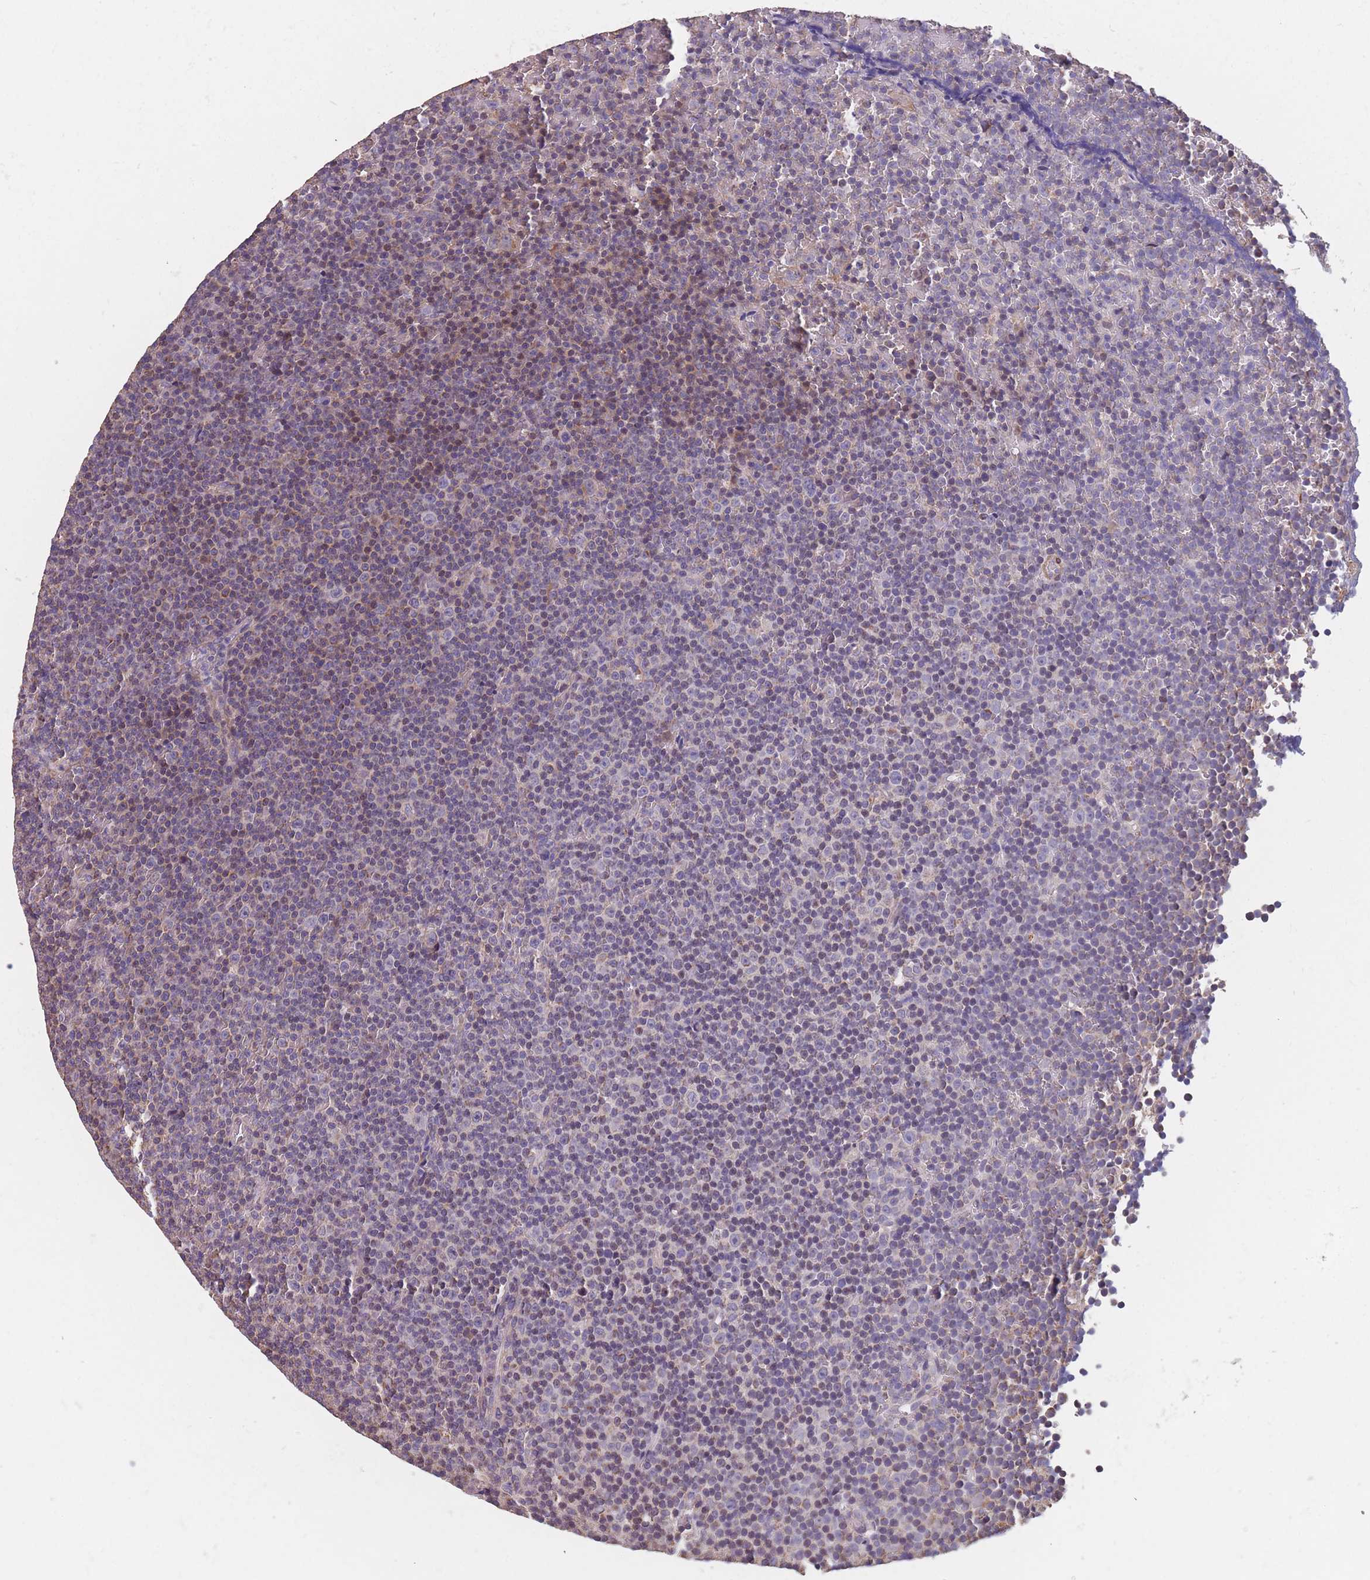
{"staining": {"intensity": "weak", "quantity": "25%-75%", "location": "cytoplasmic/membranous"}, "tissue": "lymphoma", "cell_type": "Tumor cells", "image_type": "cancer", "snomed": [{"axis": "morphology", "description": "Malignant lymphoma, non-Hodgkin's type, Low grade"}, {"axis": "topography", "description": "Lymph node"}], "caption": "Low-grade malignant lymphoma, non-Hodgkin's type stained with a brown dye reveals weak cytoplasmic/membranous positive staining in about 25%-75% of tumor cells.", "gene": "TOMM40L", "patient": {"sex": "female", "age": 67}}